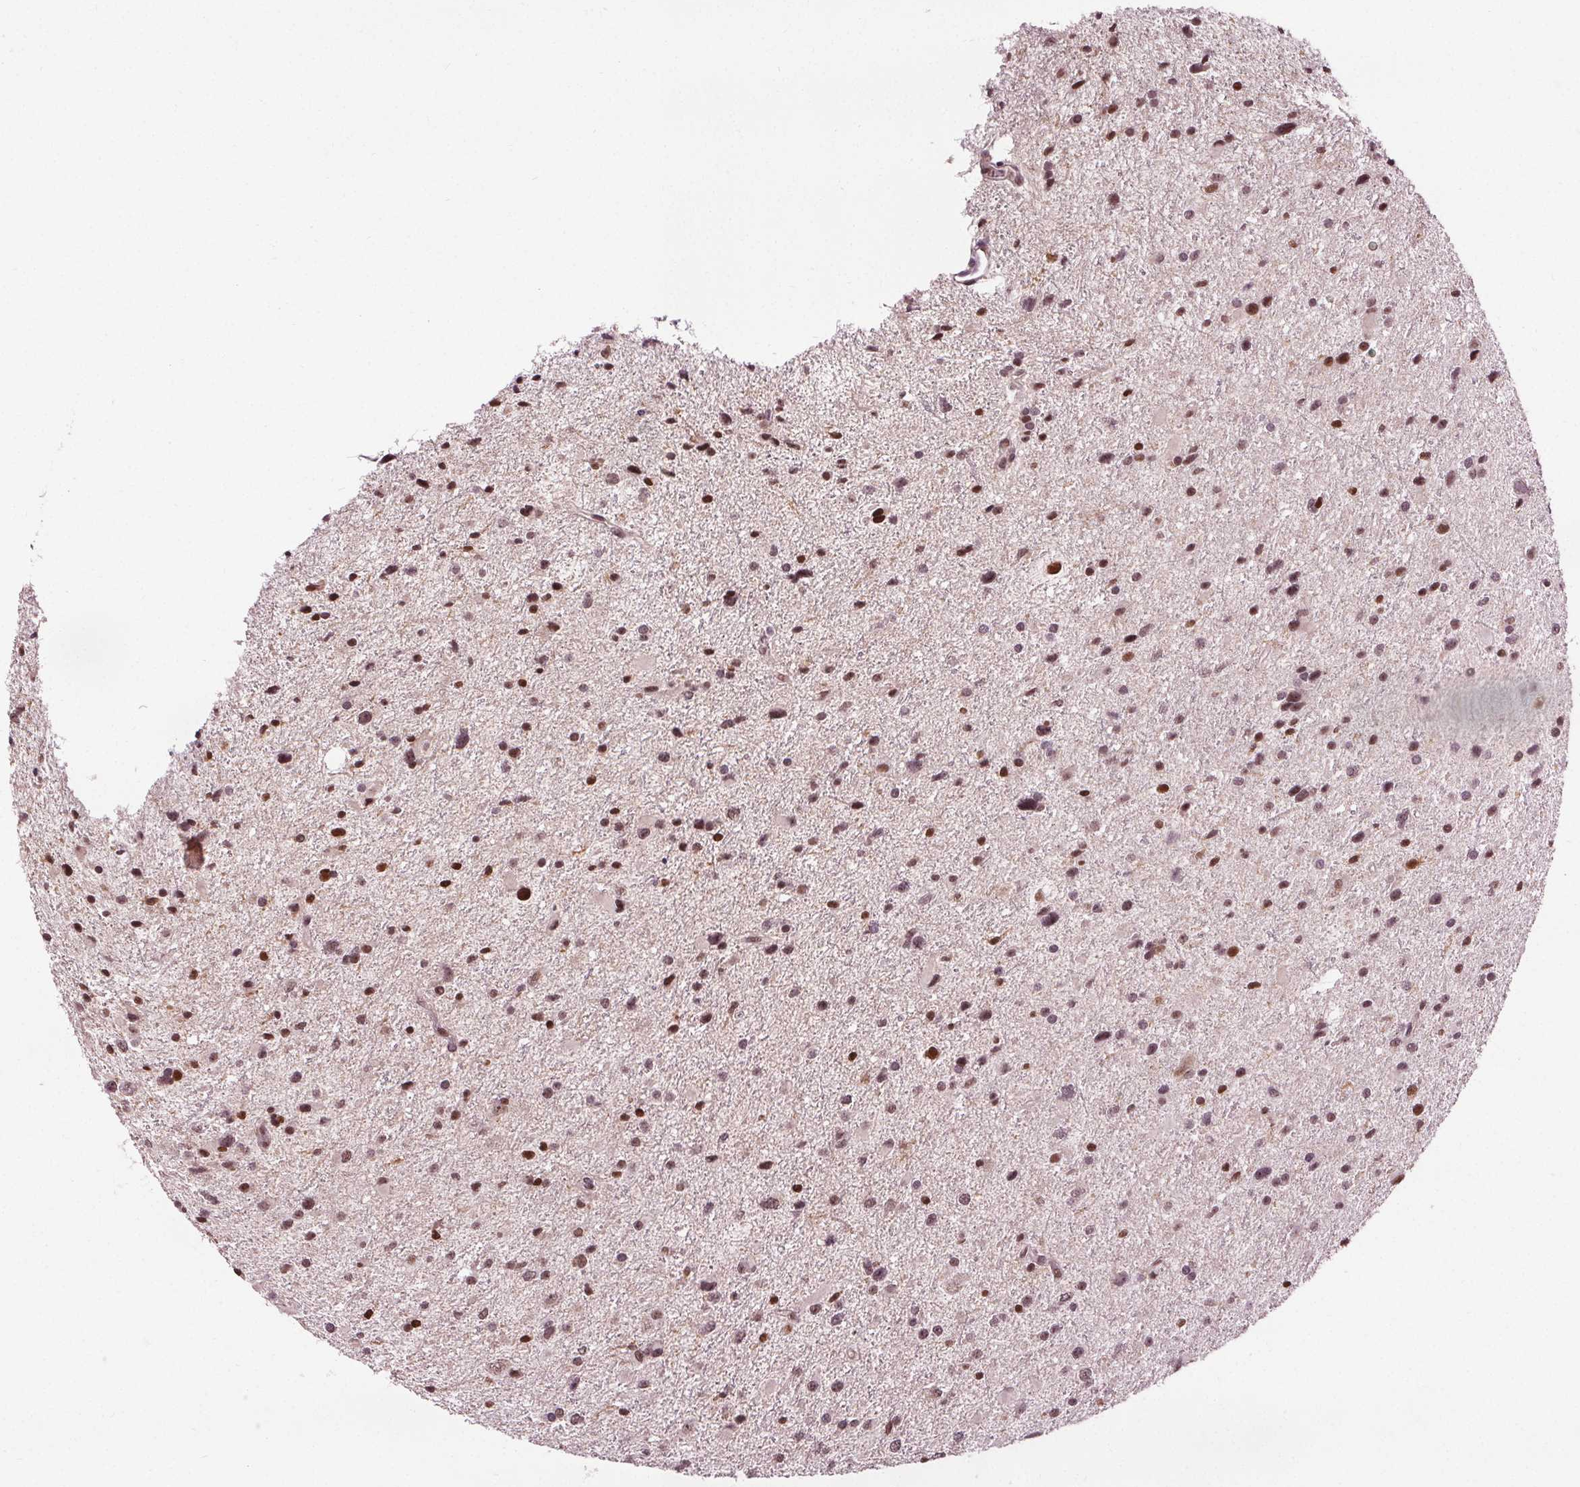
{"staining": {"intensity": "moderate", "quantity": ">75%", "location": "nuclear"}, "tissue": "glioma", "cell_type": "Tumor cells", "image_type": "cancer", "snomed": [{"axis": "morphology", "description": "Glioma, malignant, Low grade"}, {"axis": "topography", "description": "Brain"}], "caption": "IHC (DAB) staining of malignant glioma (low-grade) demonstrates moderate nuclear protein expression in about >75% of tumor cells.", "gene": "DDX11", "patient": {"sex": "female", "age": 32}}